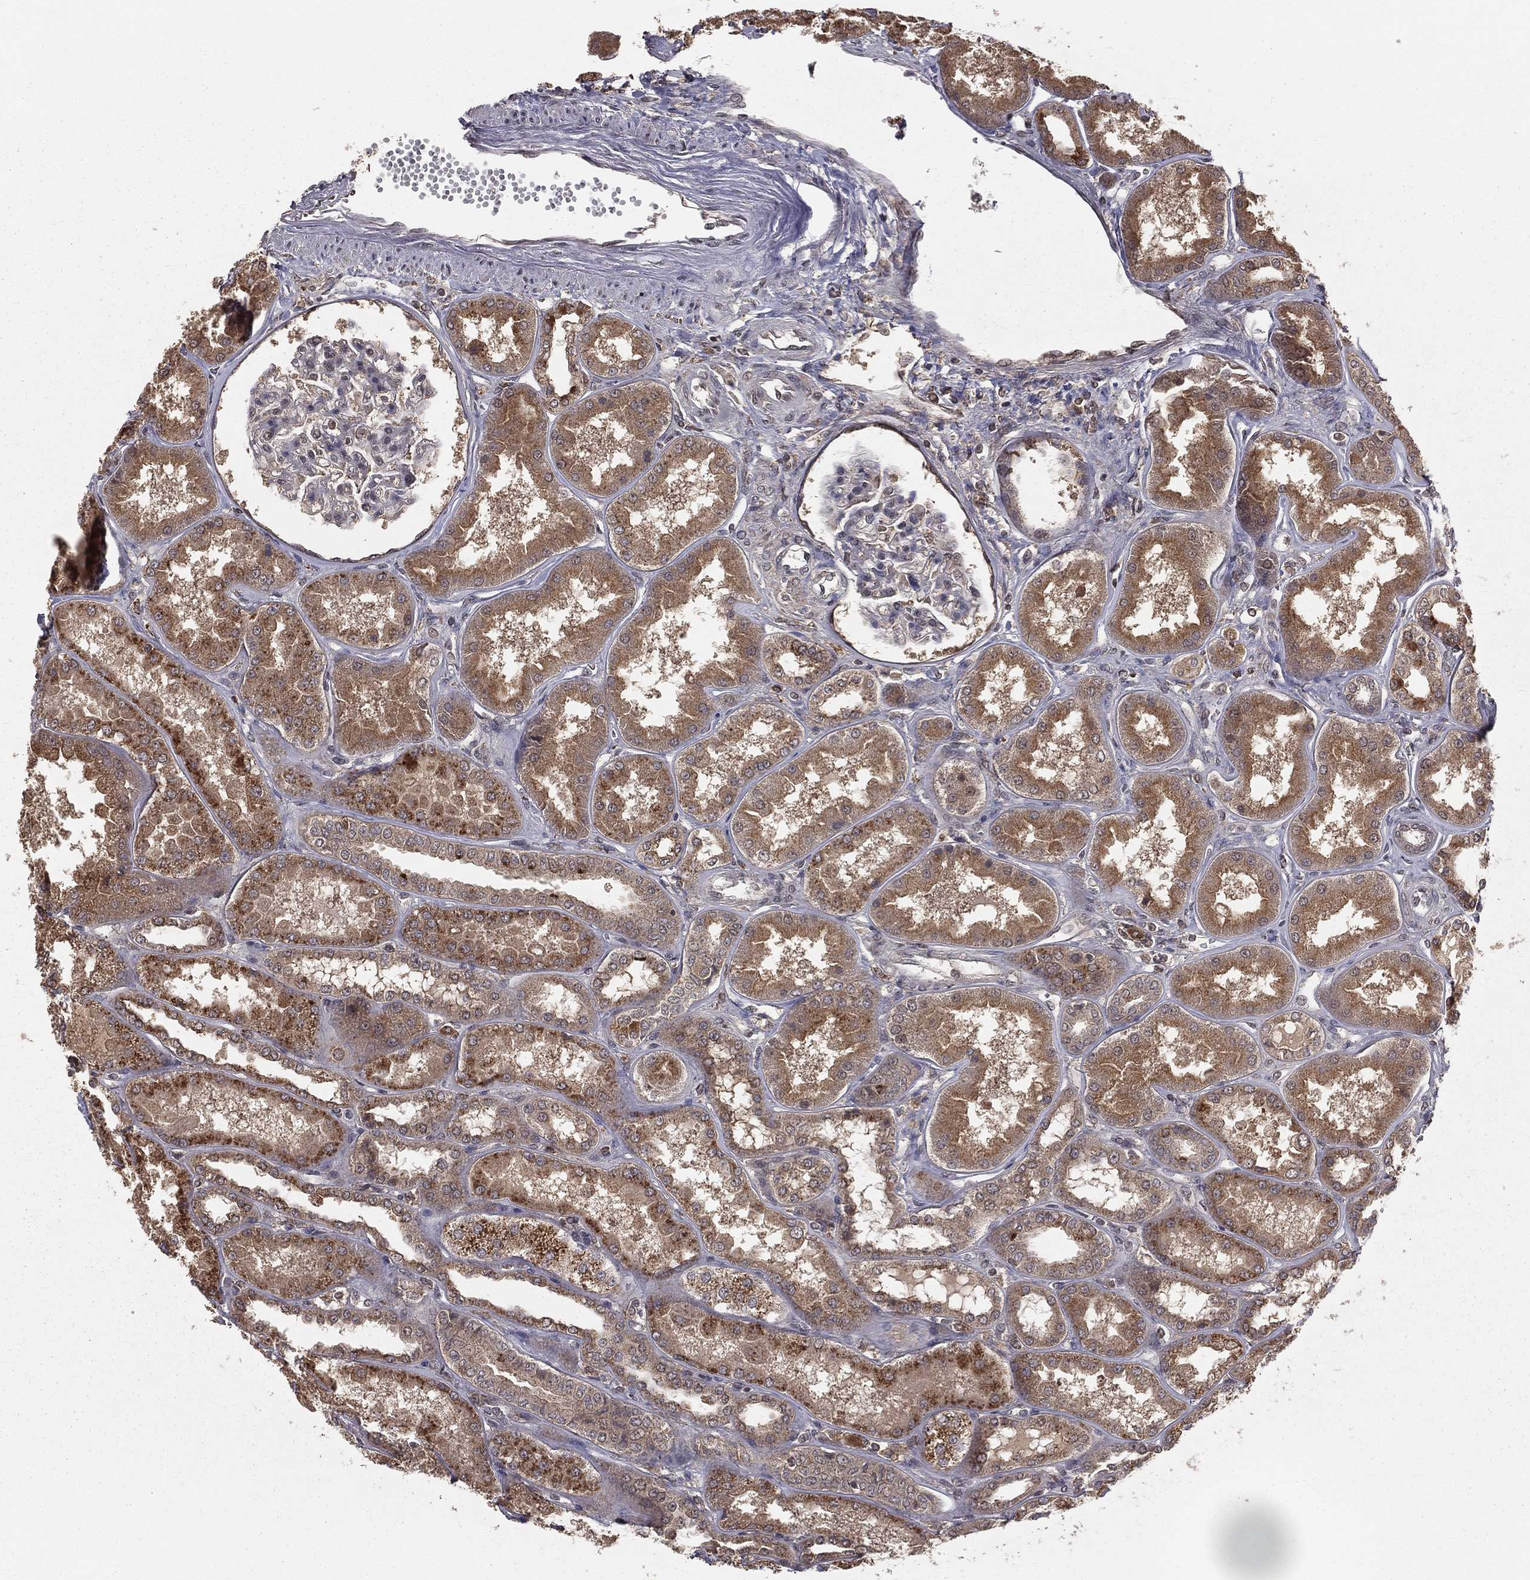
{"staining": {"intensity": "negative", "quantity": "none", "location": "none"}, "tissue": "kidney", "cell_type": "Cells in glomeruli", "image_type": "normal", "snomed": [{"axis": "morphology", "description": "Normal tissue, NOS"}, {"axis": "topography", "description": "Kidney"}], "caption": "The immunohistochemistry photomicrograph has no significant expression in cells in glomeruli of kidney.", "gene": "ZDHHC15", "patient": {"sex": "female", "age": 56}}